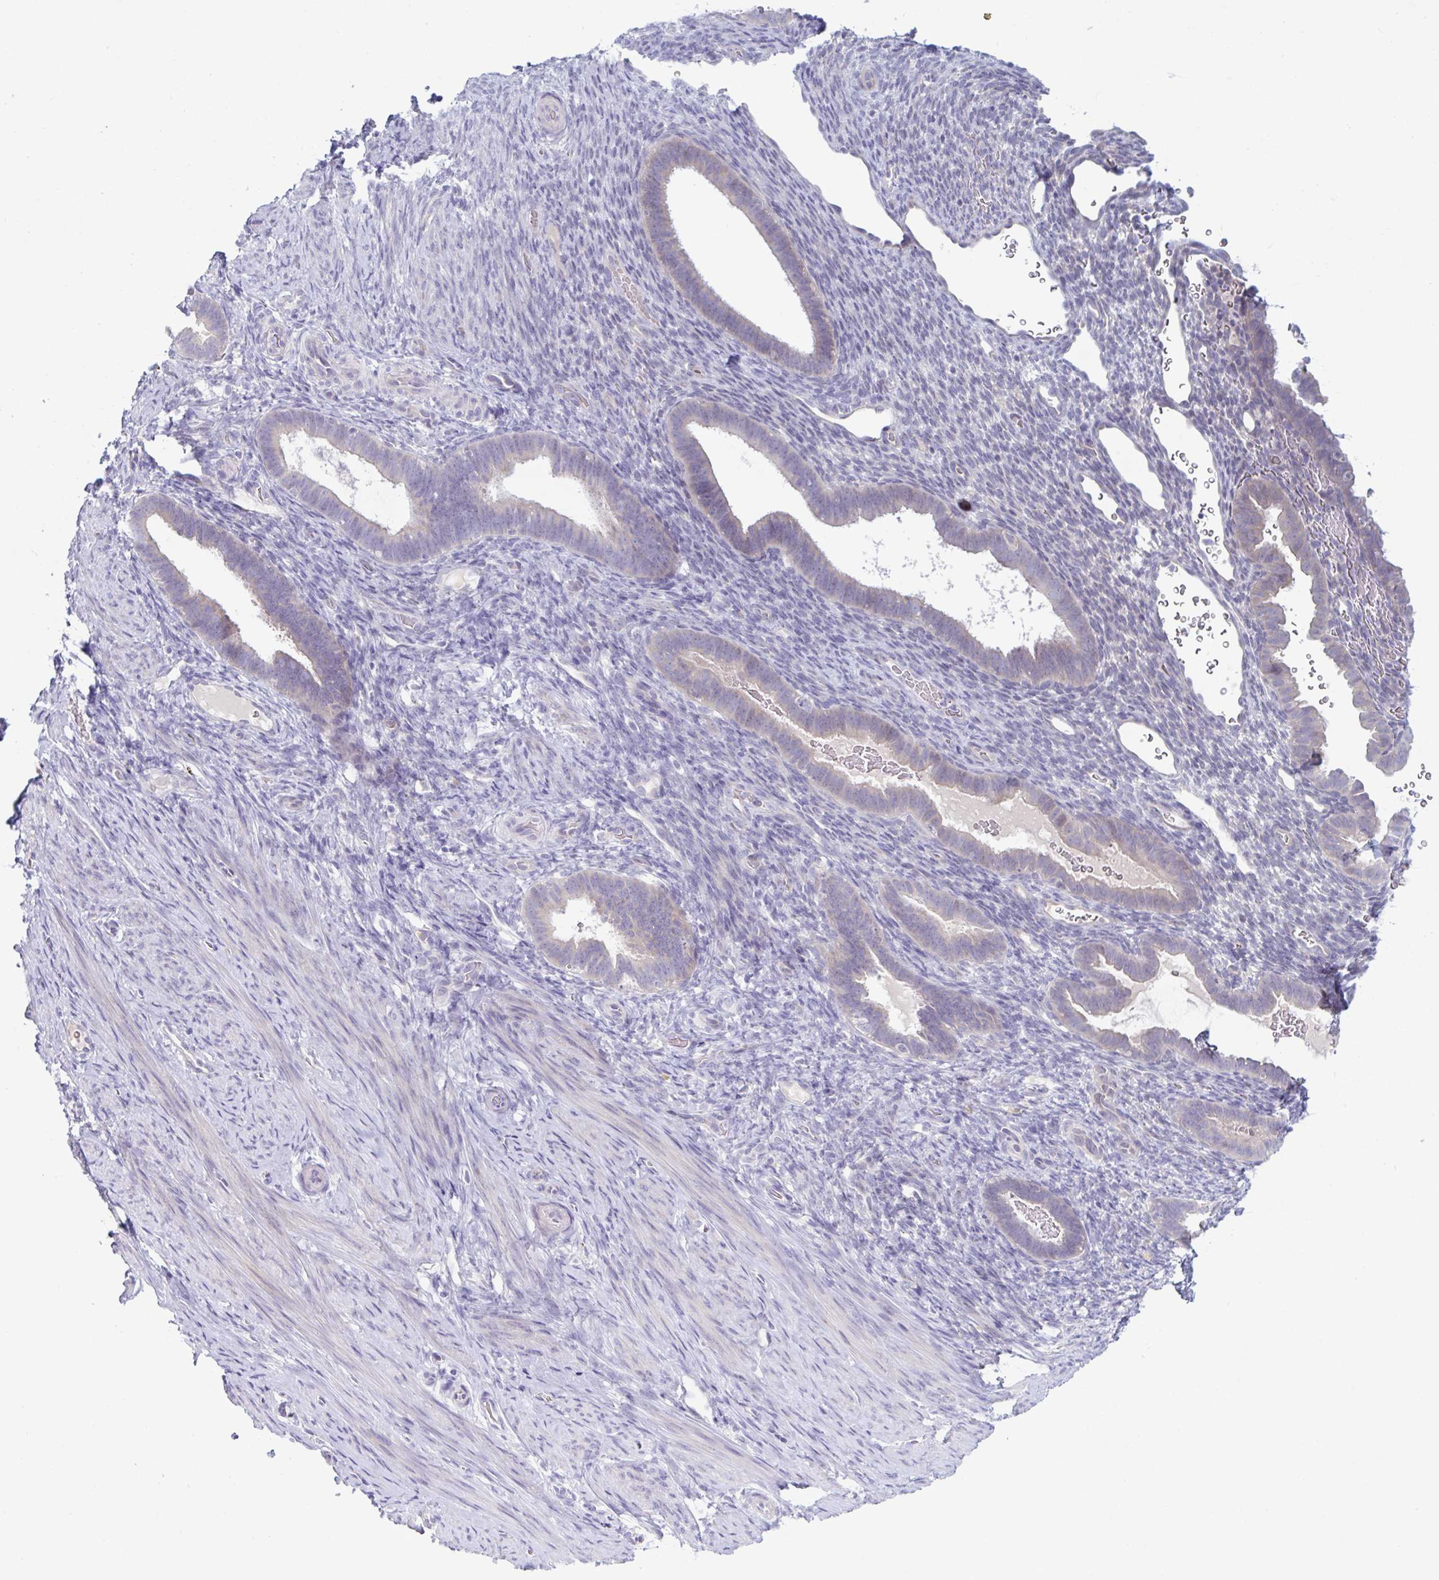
{"staining": {"intensity": "negative", "quantity": "none", "location": "none"}, "tissue": "endometrium", "cell_type": "Cells in endometrial stroma", "image_type": "normal", "snomed": [{"axis": "morphology", "description": "Normal tissue, NOS"}, {"axis": "topography", "description": "Endometrium"}], "caption": "This is an IHC histopathology image of normal endometrium. There is no expression in cells in endometrial stroma.", "gene": "NAA30", "patient": {"sex": "female", "age": 34}}